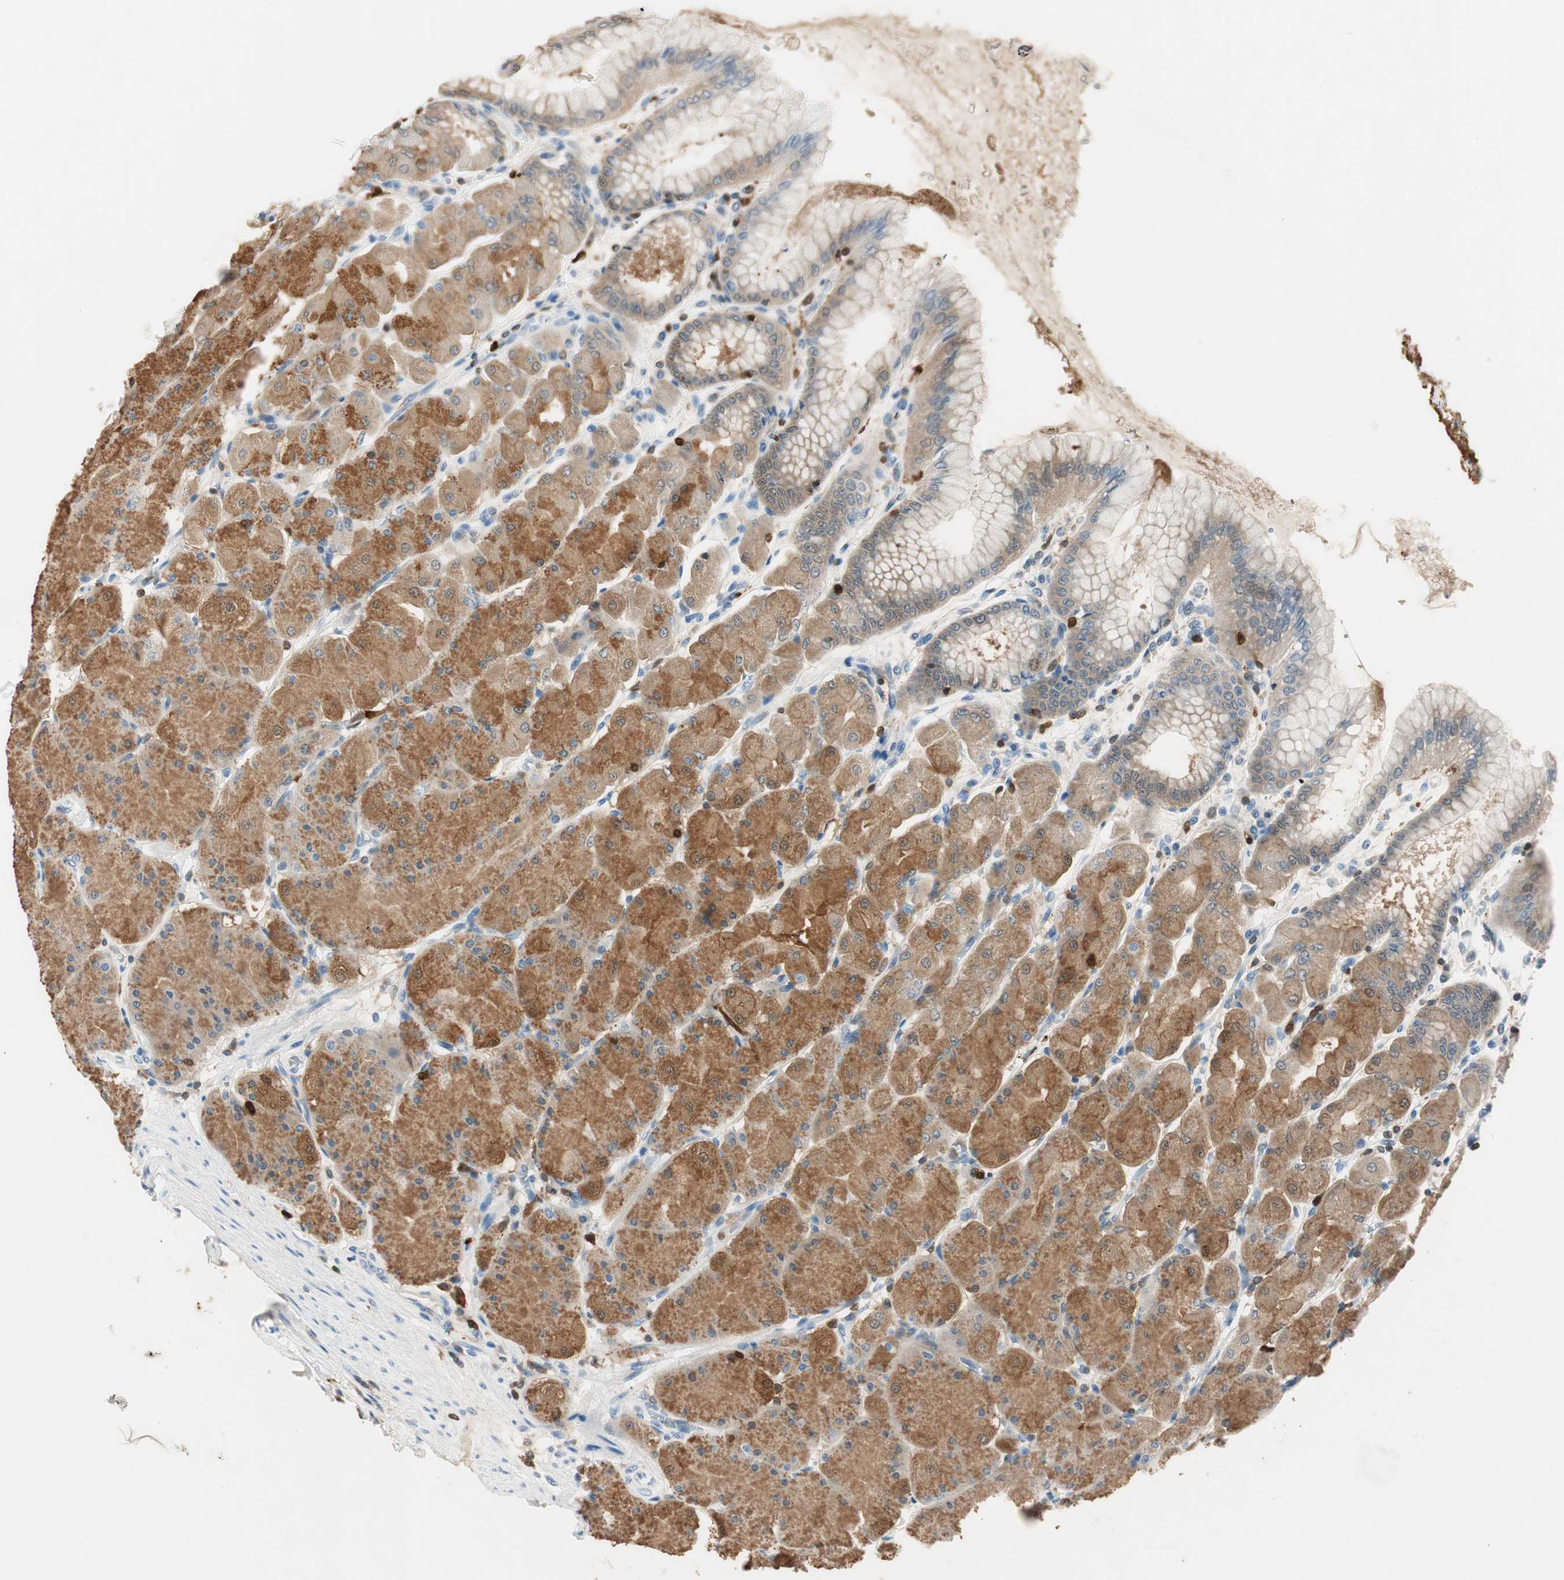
{"staining": {"intensity": "moderate", "quantity": ">75%", "location": "cytoplasmic/membranous"}, "tissue": "stomach", "cell_type": "Glandular cells", "image_type": "normal", "snomed": [{"axis": "morphology", "description": "Normal tissue, NOS"}, {"axis": "topography", "description": "Stomach, upper"}], "caption": "Moderate cytoplasmic/membranous staining for a protein is present in about >75% of glandular cells of unremarkable stomach using immunohistochemistry (IHC).", "gene": "COTL1", "patient": {"sex": "female", "age": 56}}